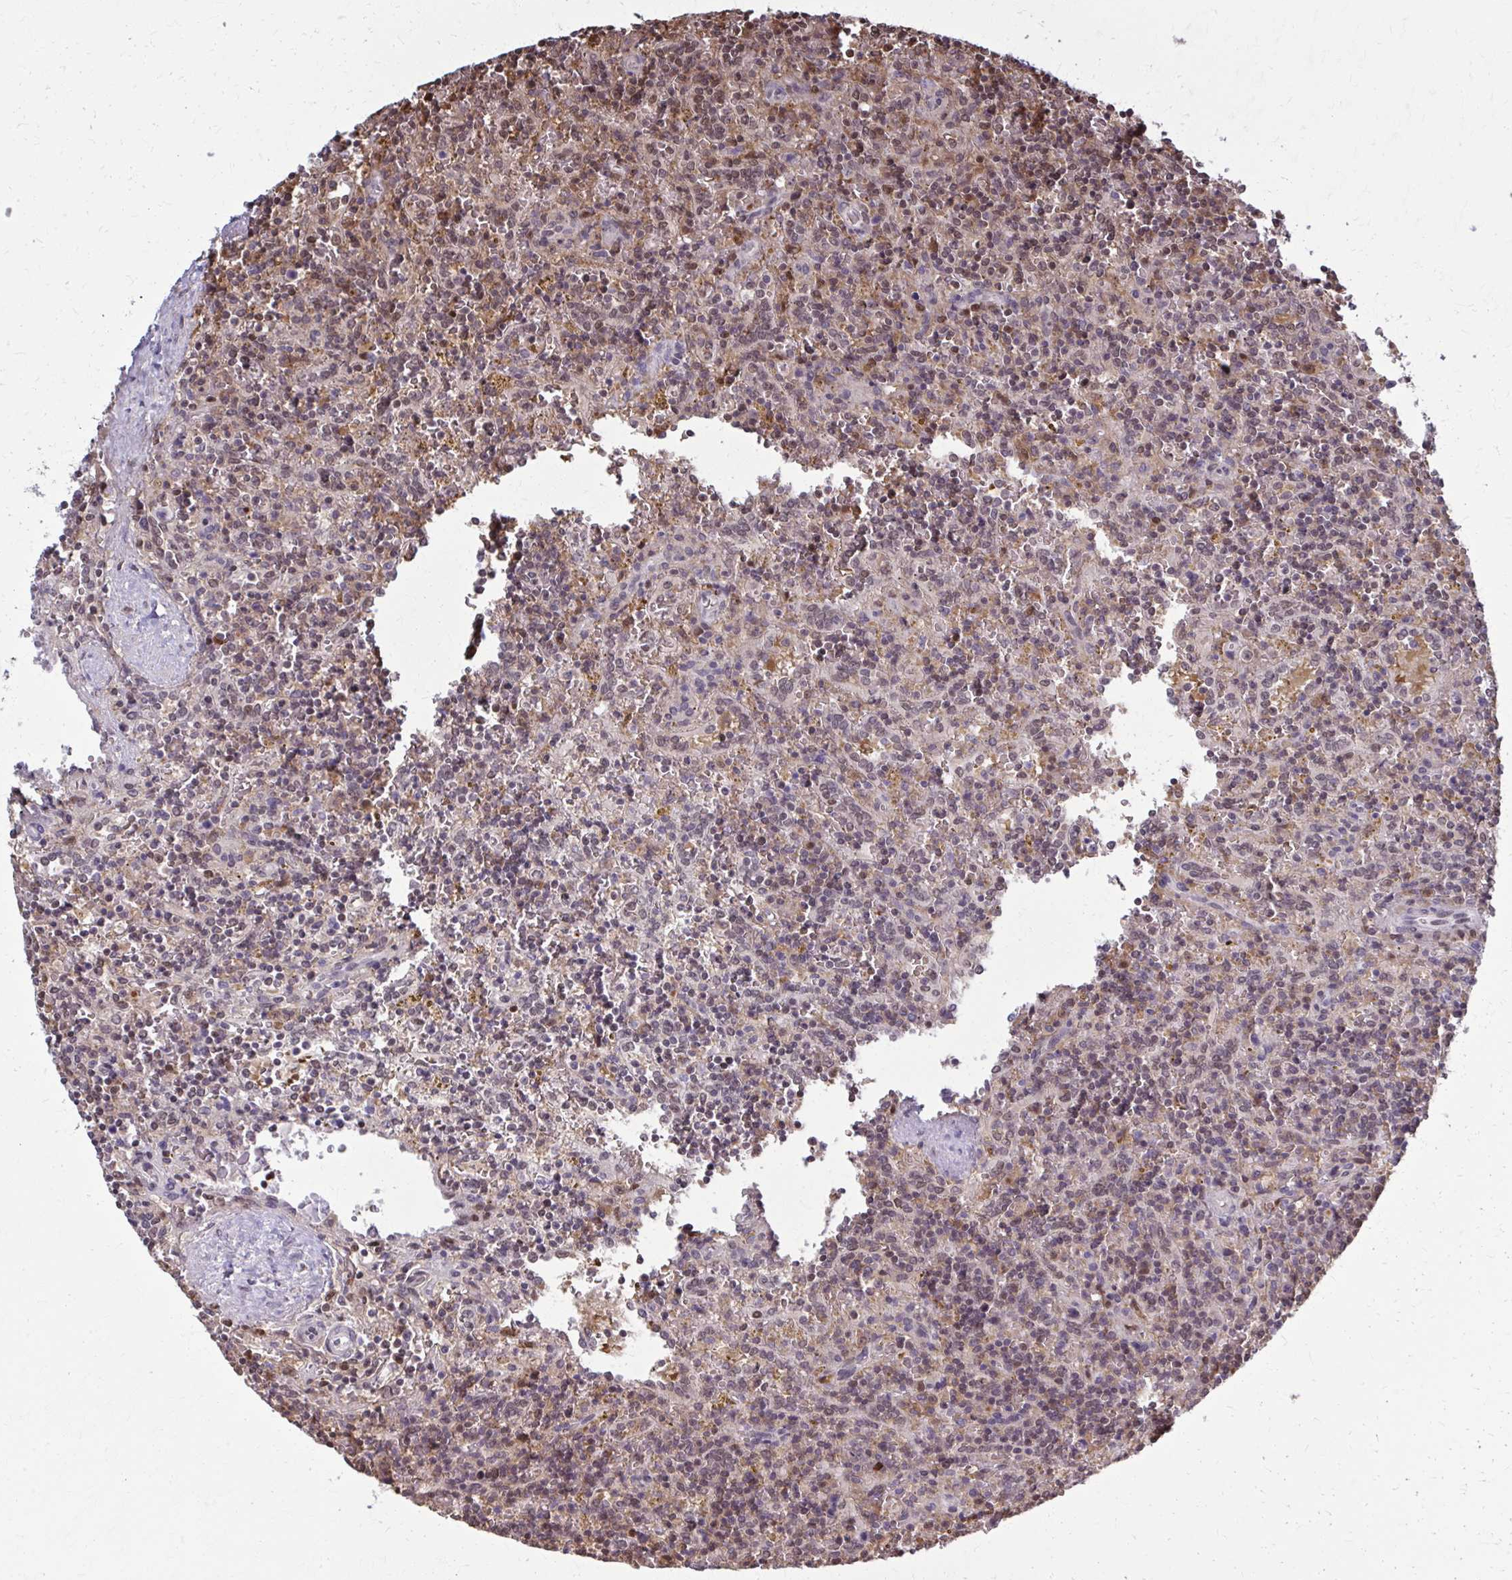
{"staining": {"intensity": "moderate", "quantity": "25%-75%", "location": "nuclear"}, "tissue": "lymphoma", "cell_type": "Tumor cells", "image_type": "cancer", "snomed": [{"axis": "morphology", "description": "Malignant lymphoma, non-Hodgkin's type, Low grade"}, {"axis": "topography", "description": "Spleen"}], "caption": "Immunohistochemistry (DAB) staining of human lymphoma reveals moderate nuclear protein expression in about 25%-75% of tumor cells.", "gene": "MDH1", "patient": {"sex": "male", "age": 67}}